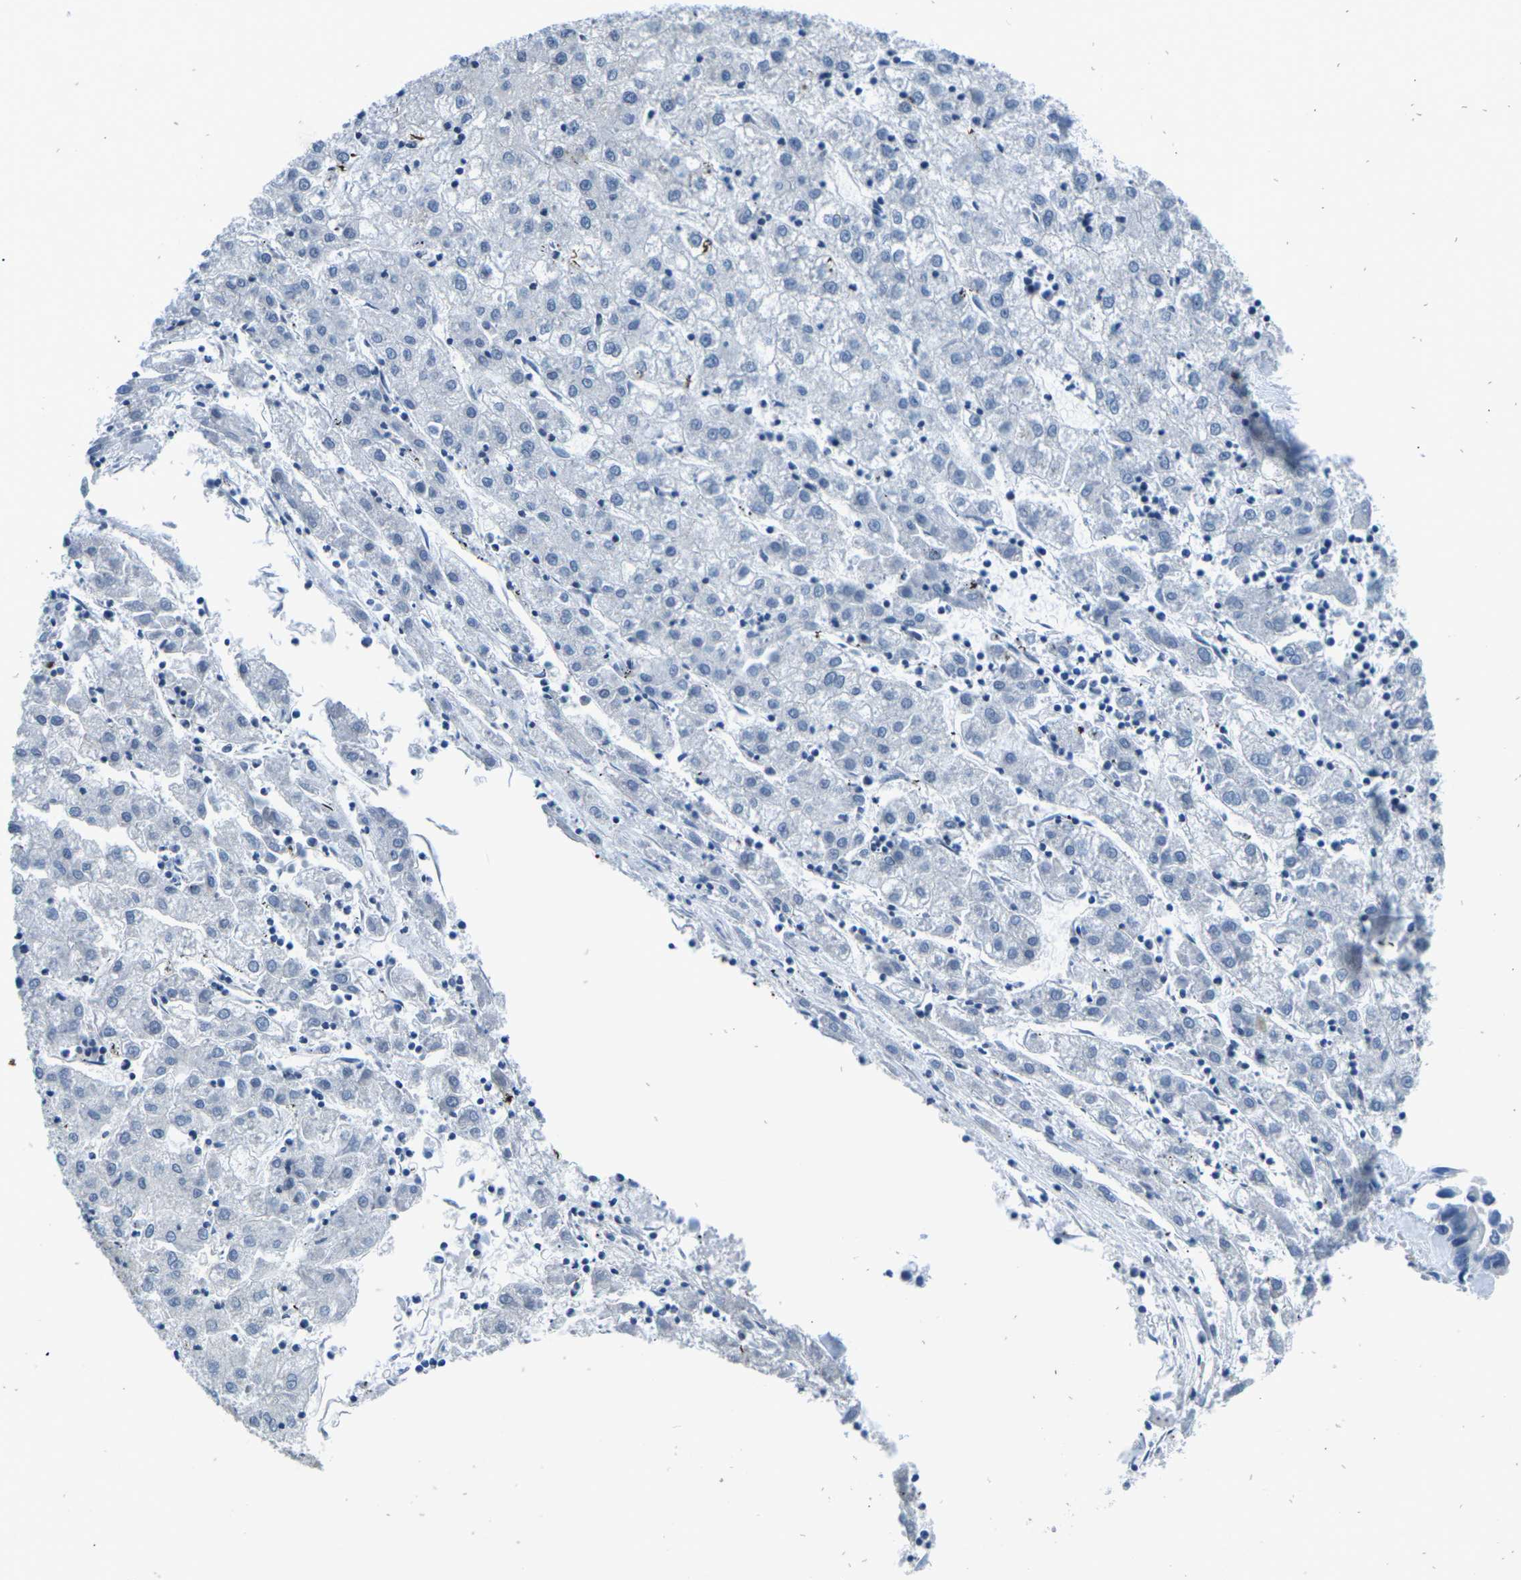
{"staining": {"intensity": "negative", "quantity": "none", "location": "none"}, "tissue": "liver cancer", "cell_type": "Tumor cells", "image_type": "cancer", "snomed": [{"axis": "morphology", "description": "Carcinoma, Hepatocellular, NOS"}, {"axis": "topography", "description": "Liver"}], "caption": "DAB immunohistochemical staining of hepatocellular carcinoma (liver) reveals no significant staining in tumor cells.", "gene": "UMOD", "patient": {"sex": "male", "age": 72}}